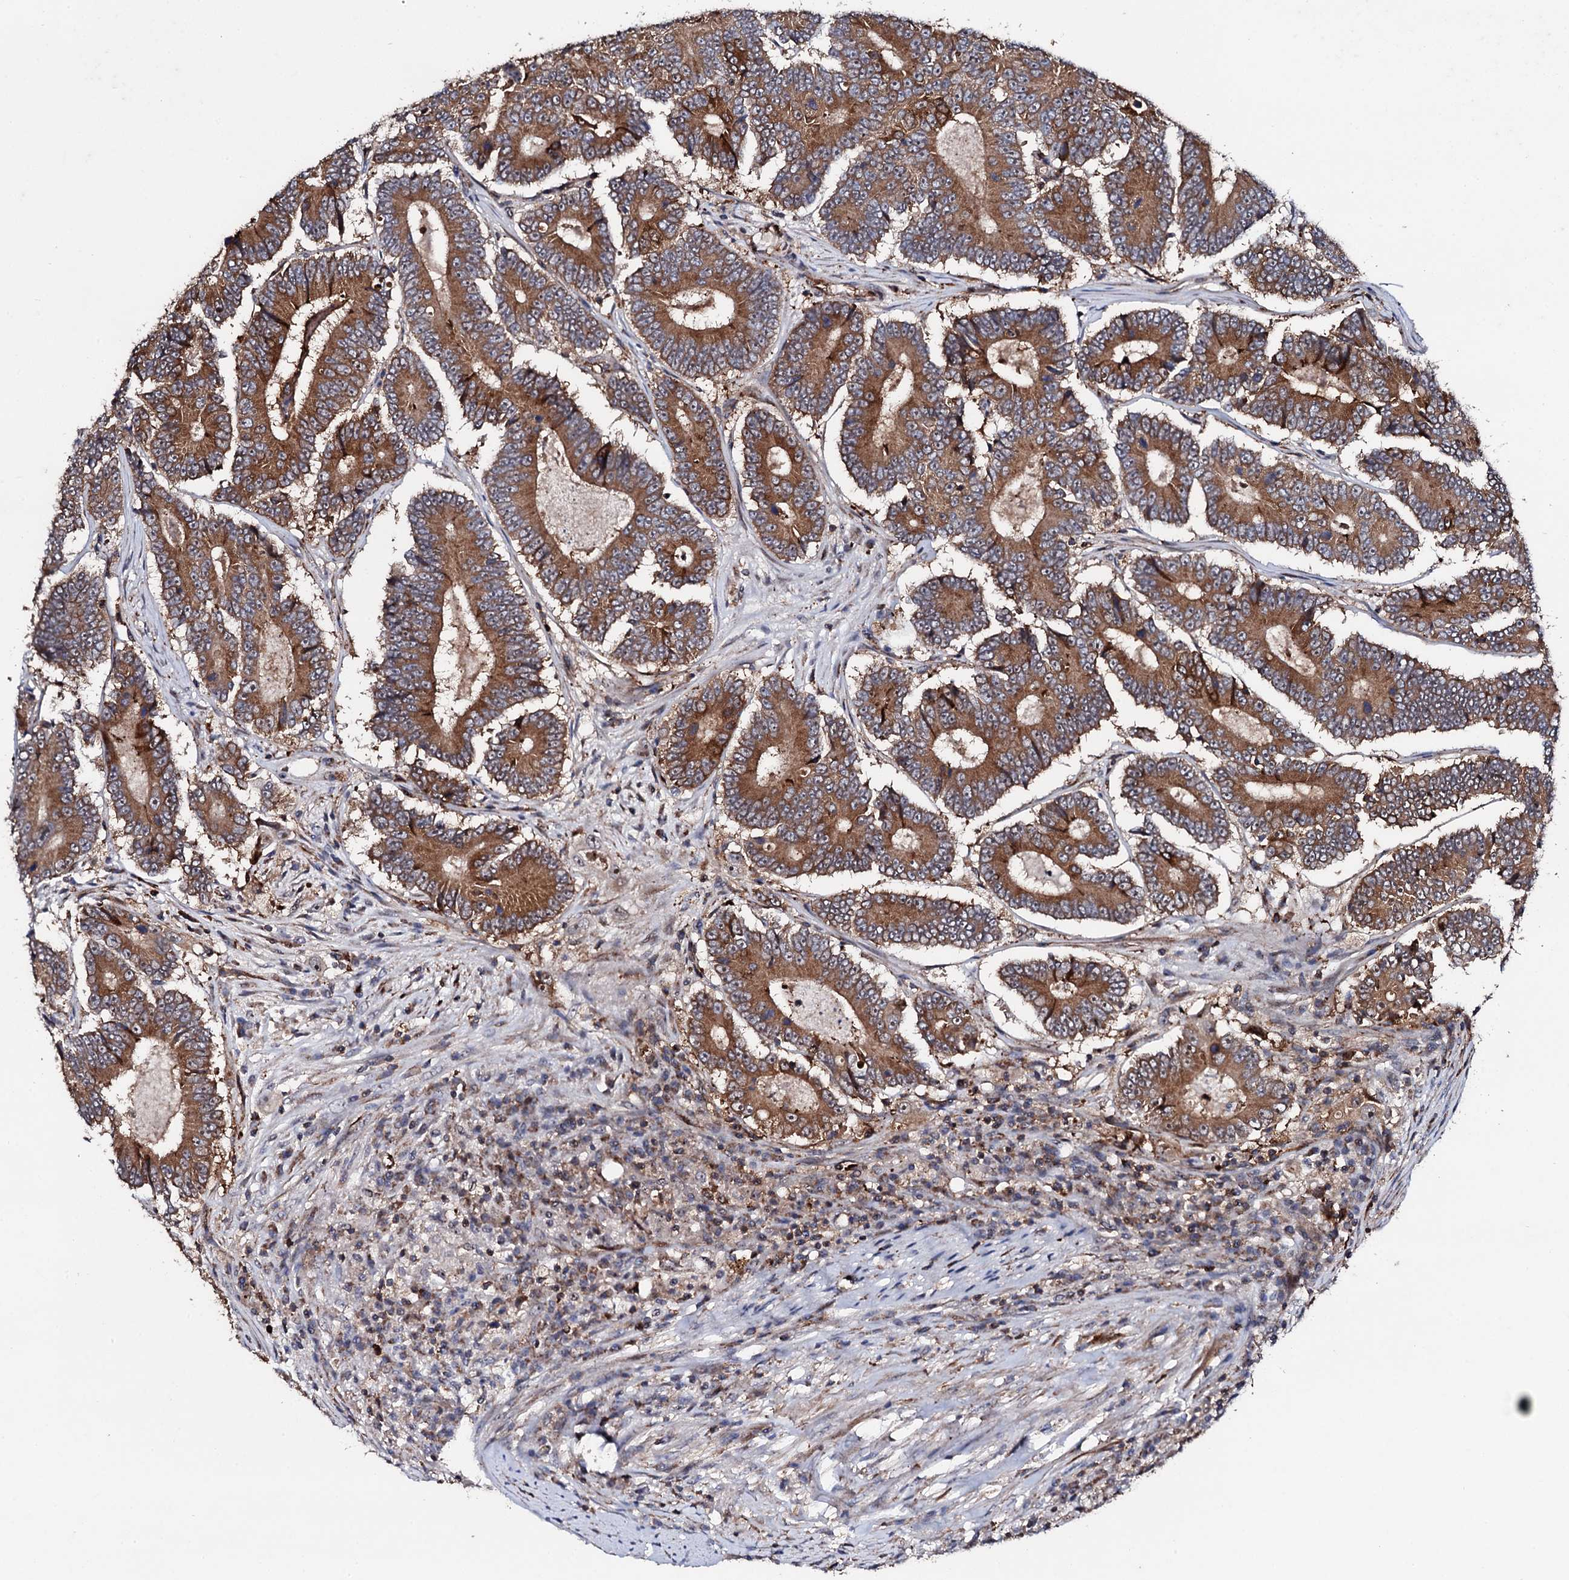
{"staining": {"intensity": "moderate", "quantity": ">75%", "location": "cytoplasmic/membranous"}, "tissue": "colorectal cancer", "cell_type": "Tumor cells", "image_type": "cancer", "snomed": [{"axis": "morphology", "description": "Adenocarcinoma, NOS"}, {"axis": "topography", "description": "Colon"}], "caption": "Immunohistochemical staining of human colorectal adenocarcinoma reveals moderate cytoplasmic/membranous protein expression in approximately >75% of tumor cells.", "gene": "GTPBP4", "patient": {"sex": "male", "age": 83}}